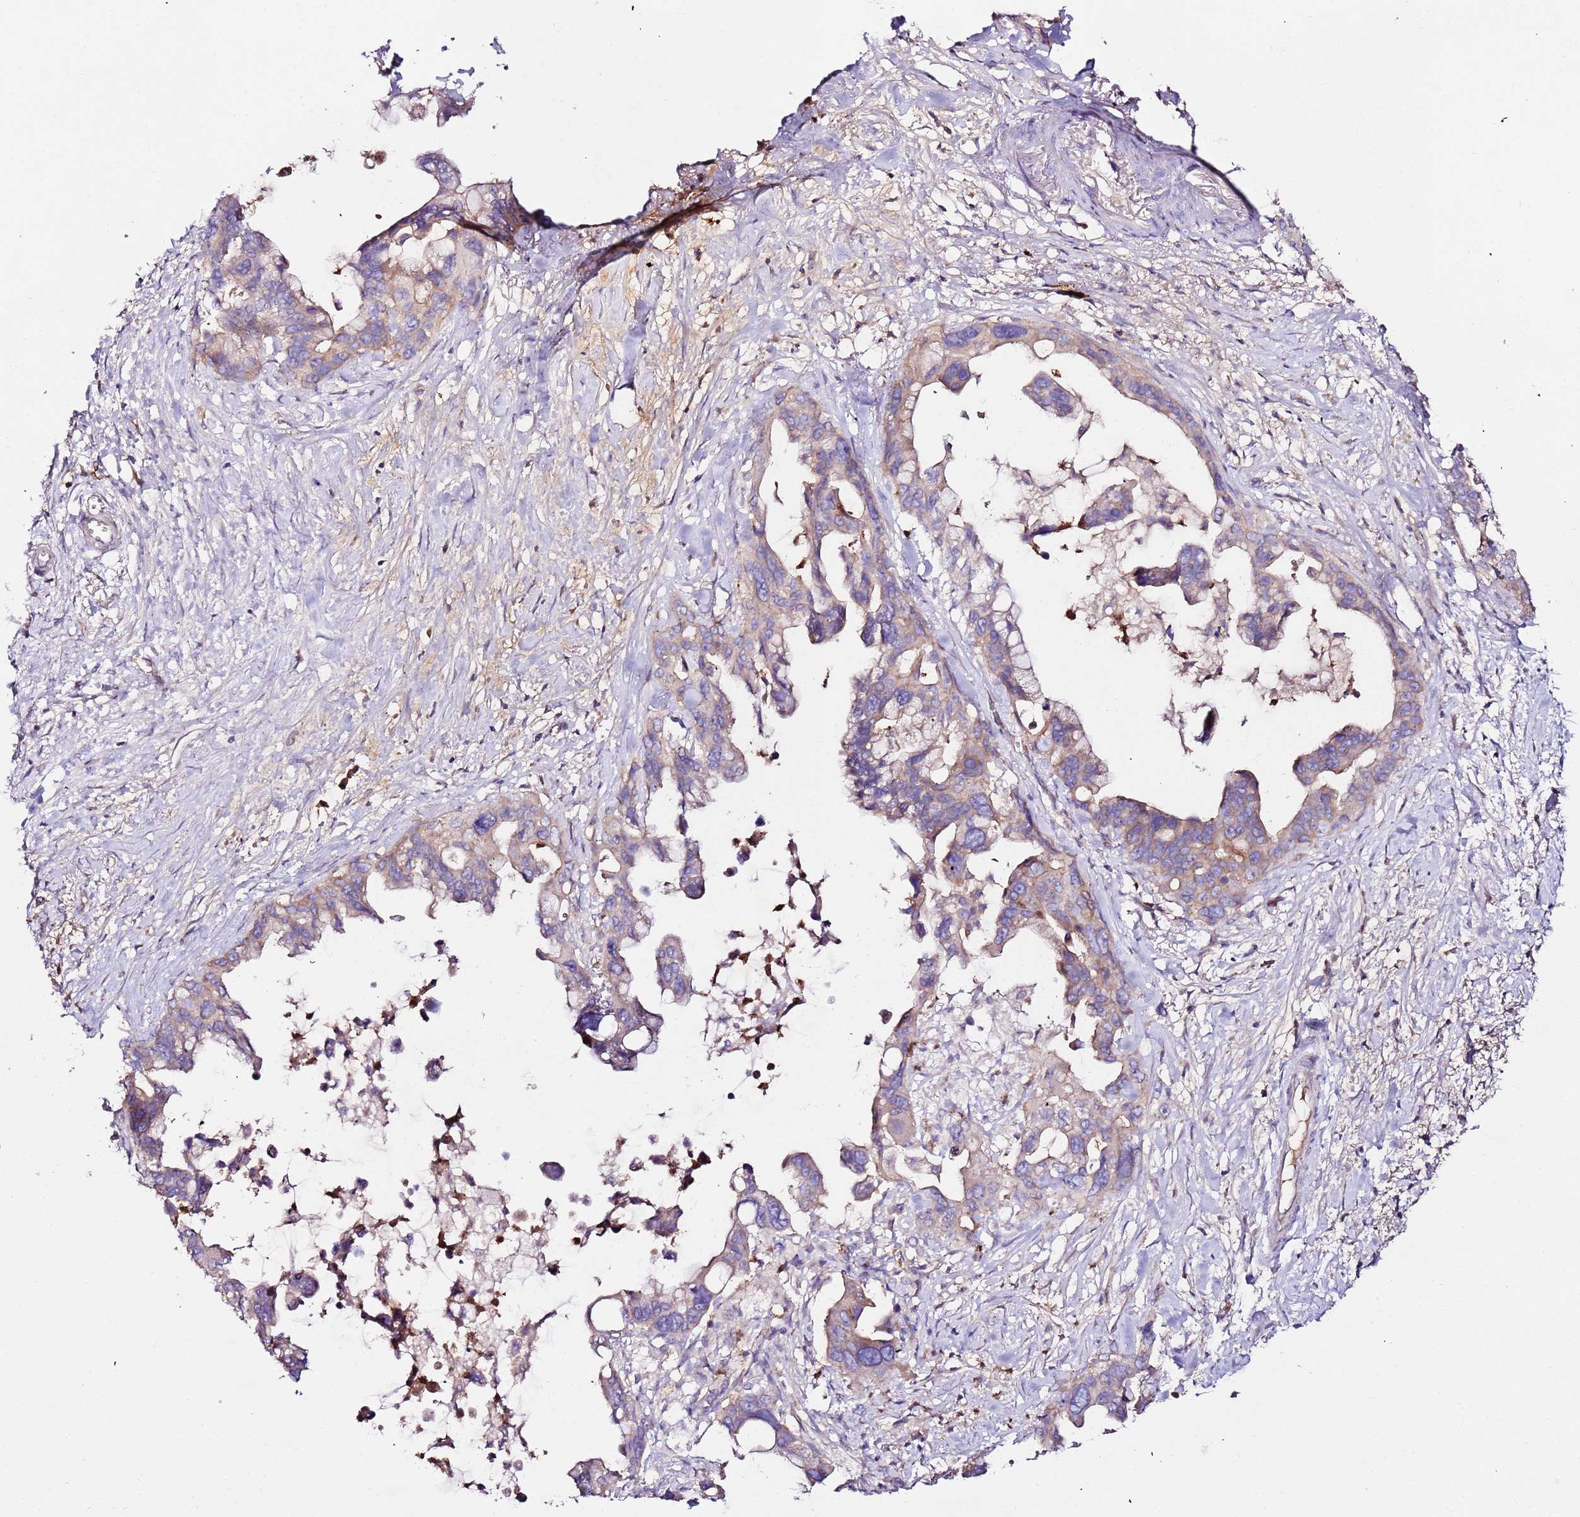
{"staining": {"intensity": "moderate", "quantity": ">75%", "location": "cytoplasmic/membranous"}, "tissue": "pancreatic cancer", "cell_type": "Tumor cells", "image_type": "cancer", "snomed": [{"axis": "morphology", "description": "Adenocarcinoma, NOS"}, {"axis": "topography", "description": "Pancreas"}], "caption": "A photomicrograph showing moderate cytoplasmic/membranous staining in approximately >75% of tumor cells in pancreatic adenocarcinoma, as visualized by brown immunohistochemical staining.", "gene": "FLVCR1", "patient": {"sex": "female", "age": 83}}